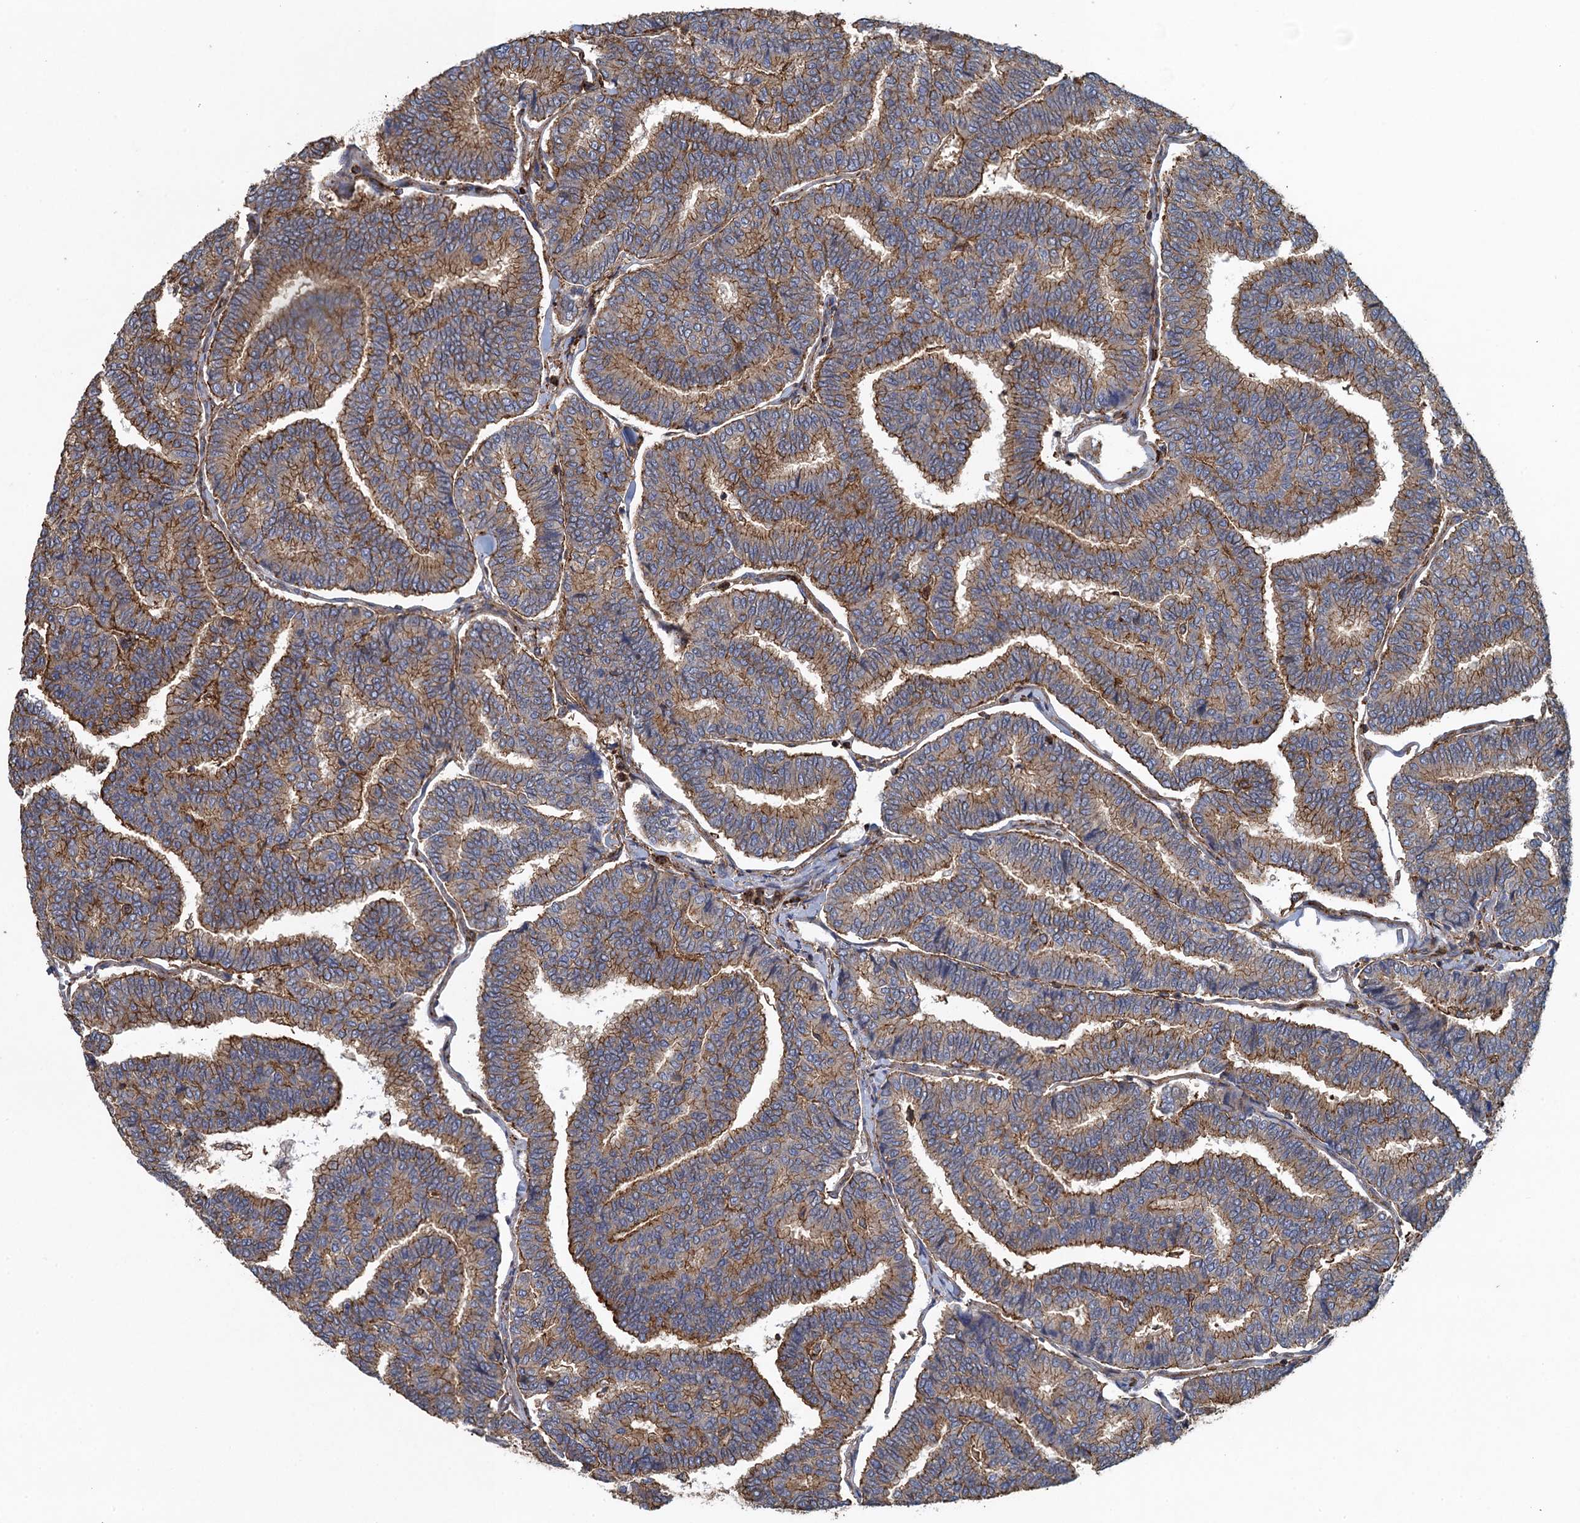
{"staining": {"intensity": "moderate", "quantity": ">75%", "location": "cytoplasmic/membranous"}, "tissue": "thyroid cancer", "cell_type": "Tumor cells", "image_type": "cancer", "snomed": [{"axis": "morphology", "description": "Papillary adenocarcinoma, NOS"}, {"axis": "topography", "description": "Thyroid gland"}], "caption": "DAB immunohistochemical staining of human thyroid cancer reveals moderate cytoplasmic/membranous protein staining in about >75% of tumor cells.", "gene": "PROSER2", "patient": {"sex": "female", "age": 35}}